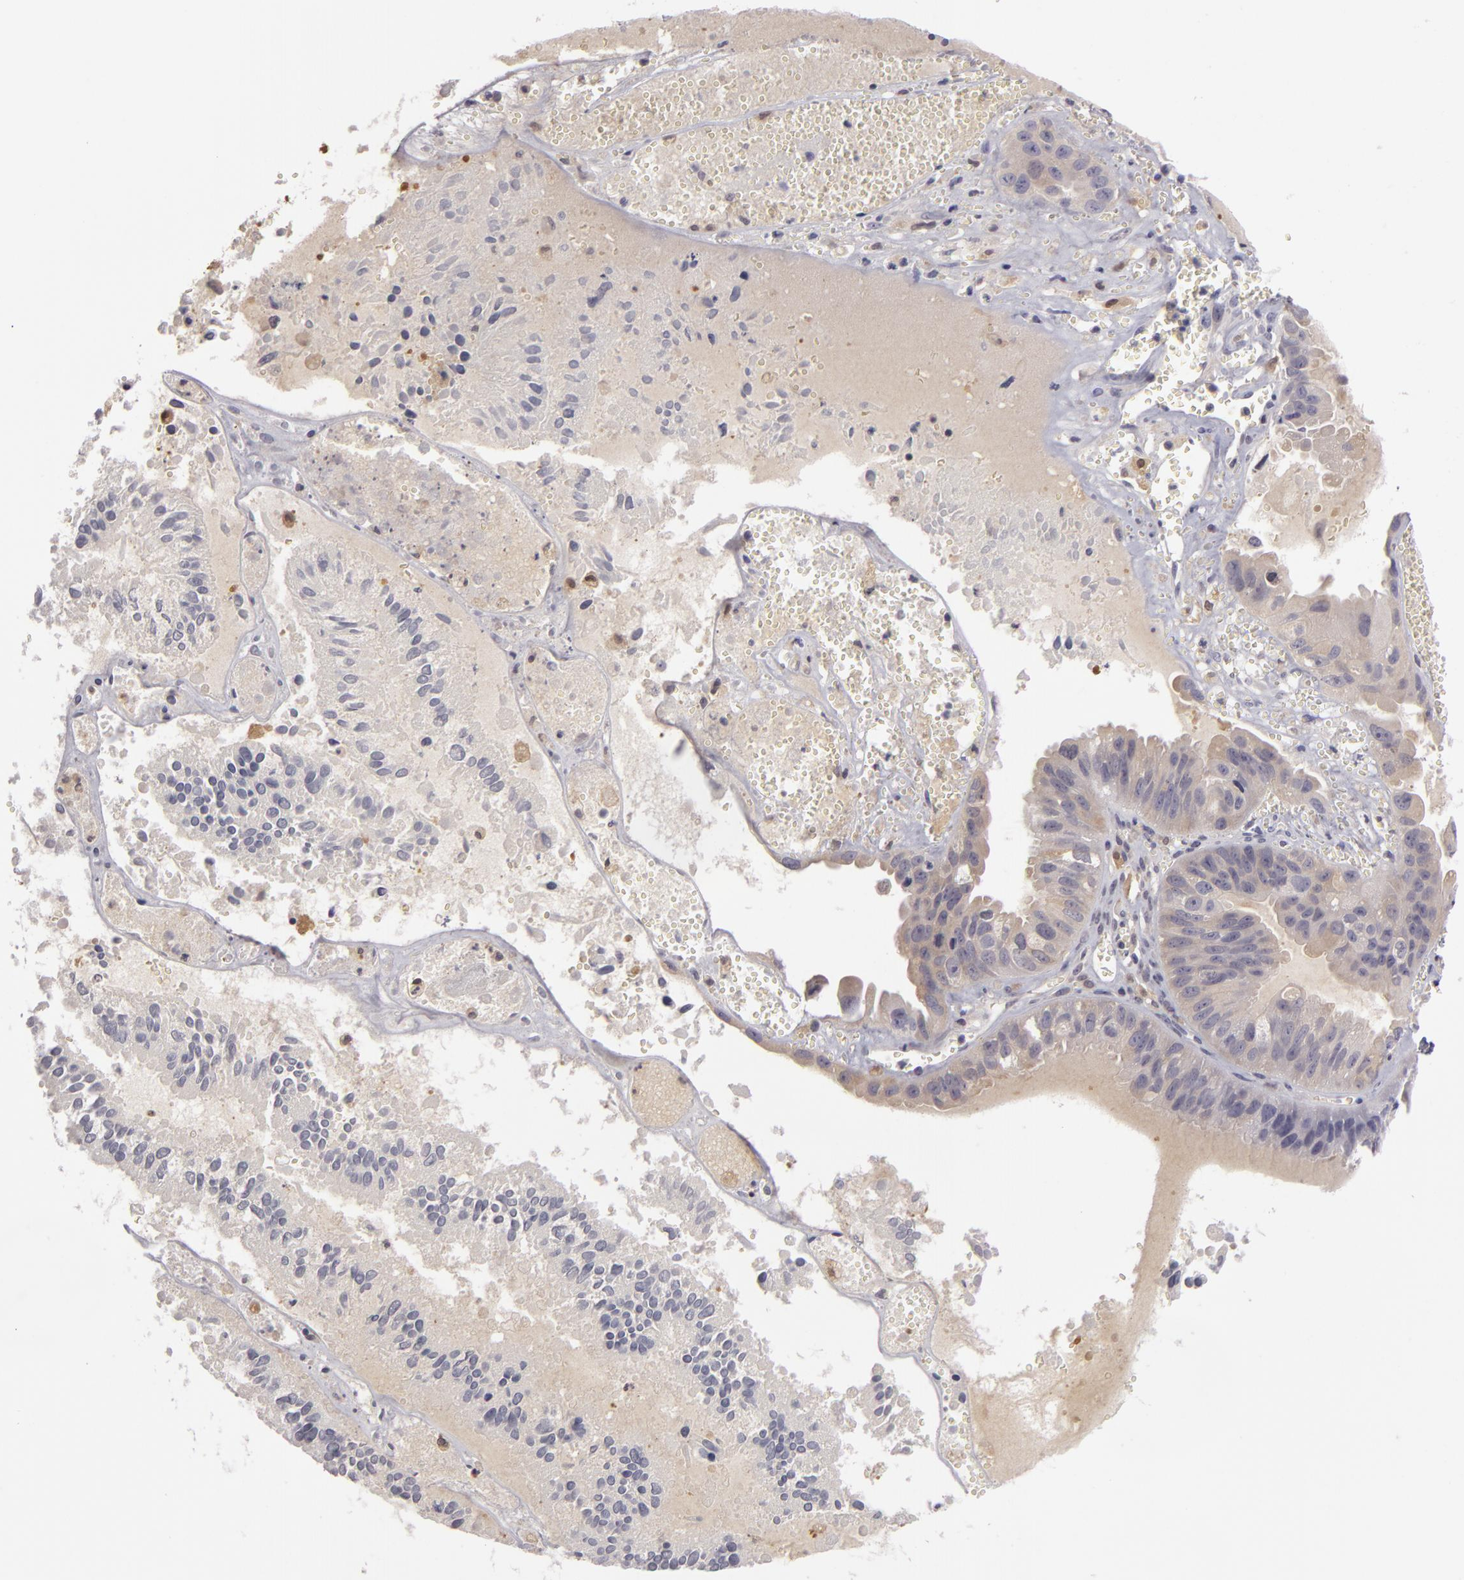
{"staining": {"intensity": "negative", "quantity": "none", "location": "none"}, "tissue": "ovarian cancer", "cell_type": "Tumor cells", "image_type": "cancer", "snomed": [{"axis": "morphology", "description": "Carcinoma, endometroid"}, {"axis": "topography", "description": "Ovary"}], "caption": "IHC of ovarian endometroid carcinoma demonstrates no staining in tumor cells.", "gene": "GNPDA1", "patient": {"sex": "female", "age": 85}}